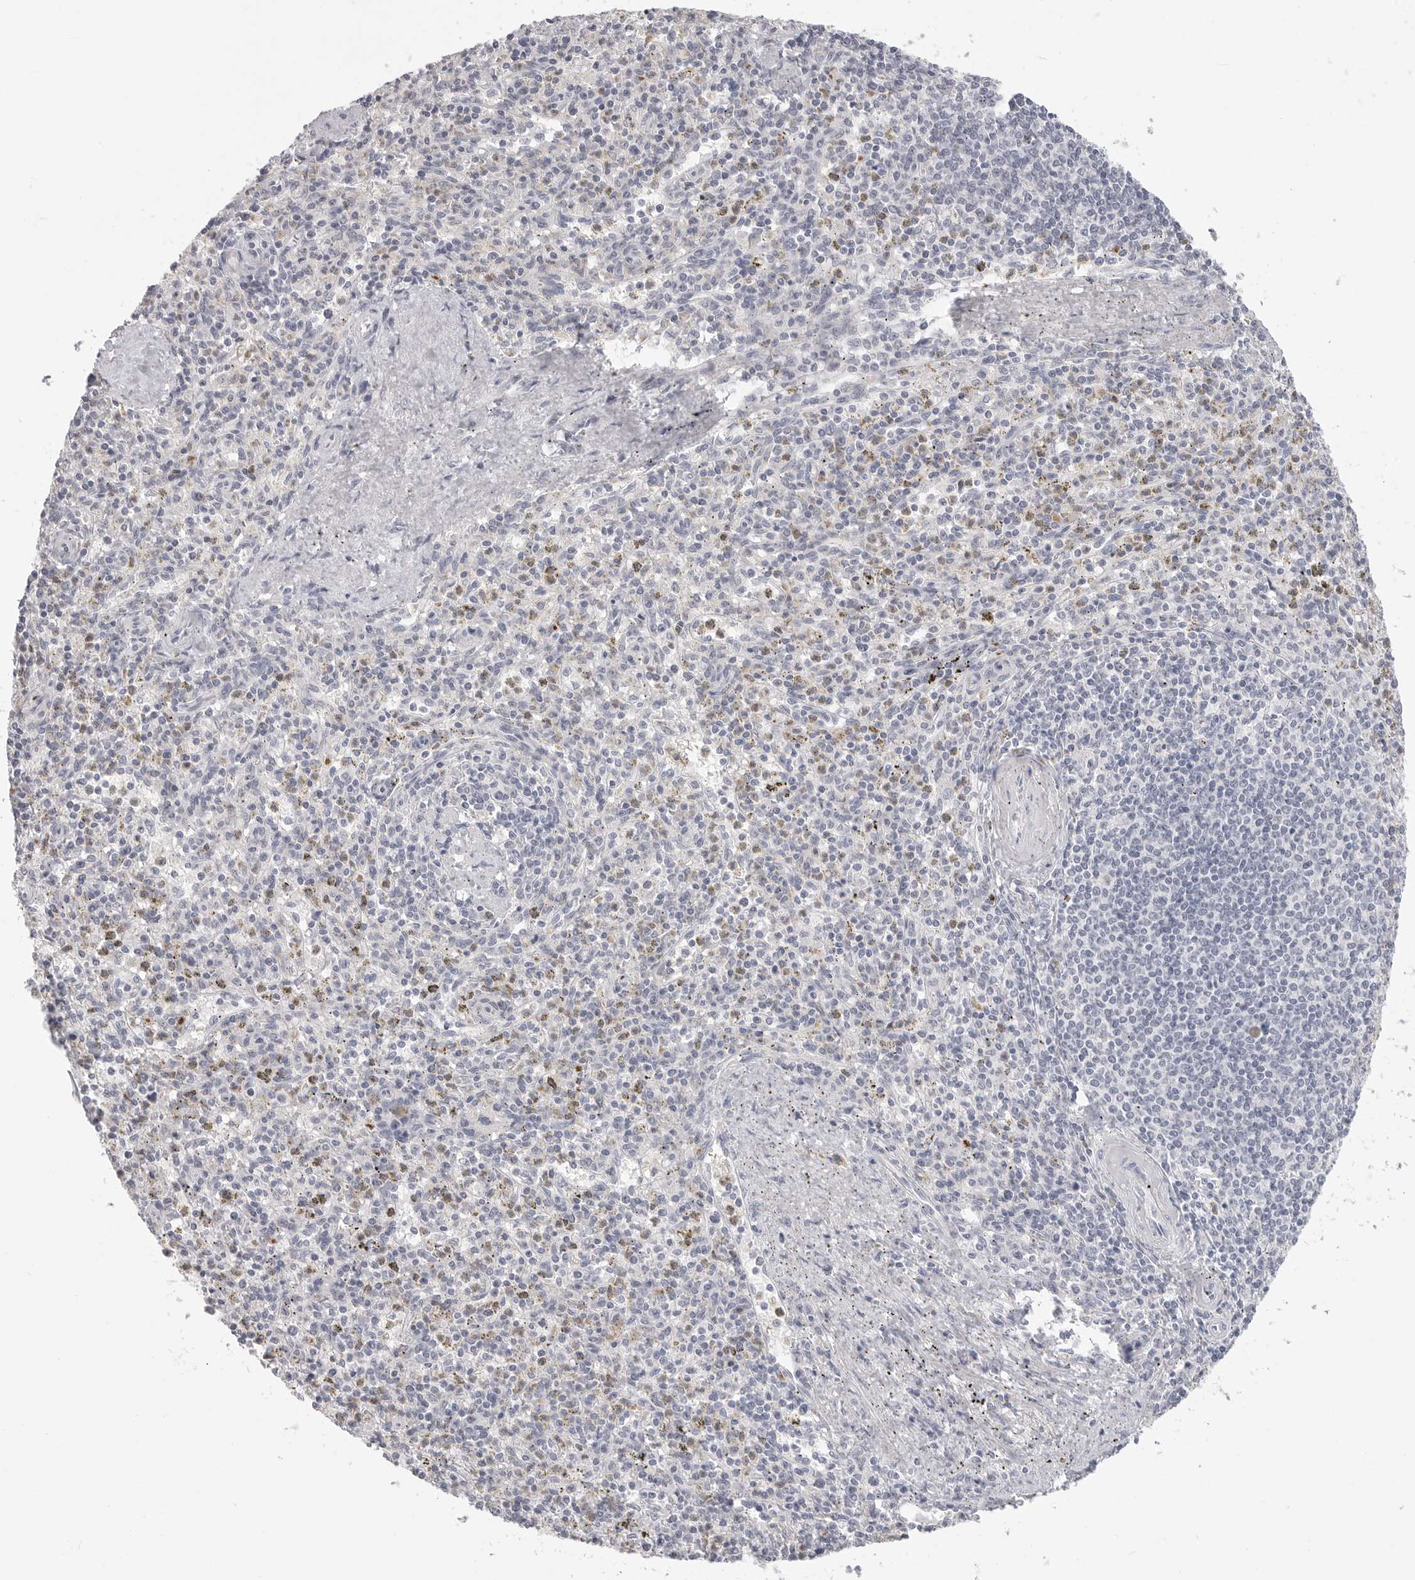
{"staining": {"intensity": "negative", "quantity": "none", "location": "none"}, "tissue": "spleen", "cell_type": "Cells in red pulp", "image_type": "normal", "snomed": [{"axis": "morphology", "description": "Normal tissue, NOS"}, {"axis": "topography", "description": "Spleen"}], "caption": "Spleen stained for a protein using immunohistochemistry (IHC) demonstrates no expression cells in red pulp.", "gene": "HMGCS2", "patient": {"sex": "male", "age": 72}}